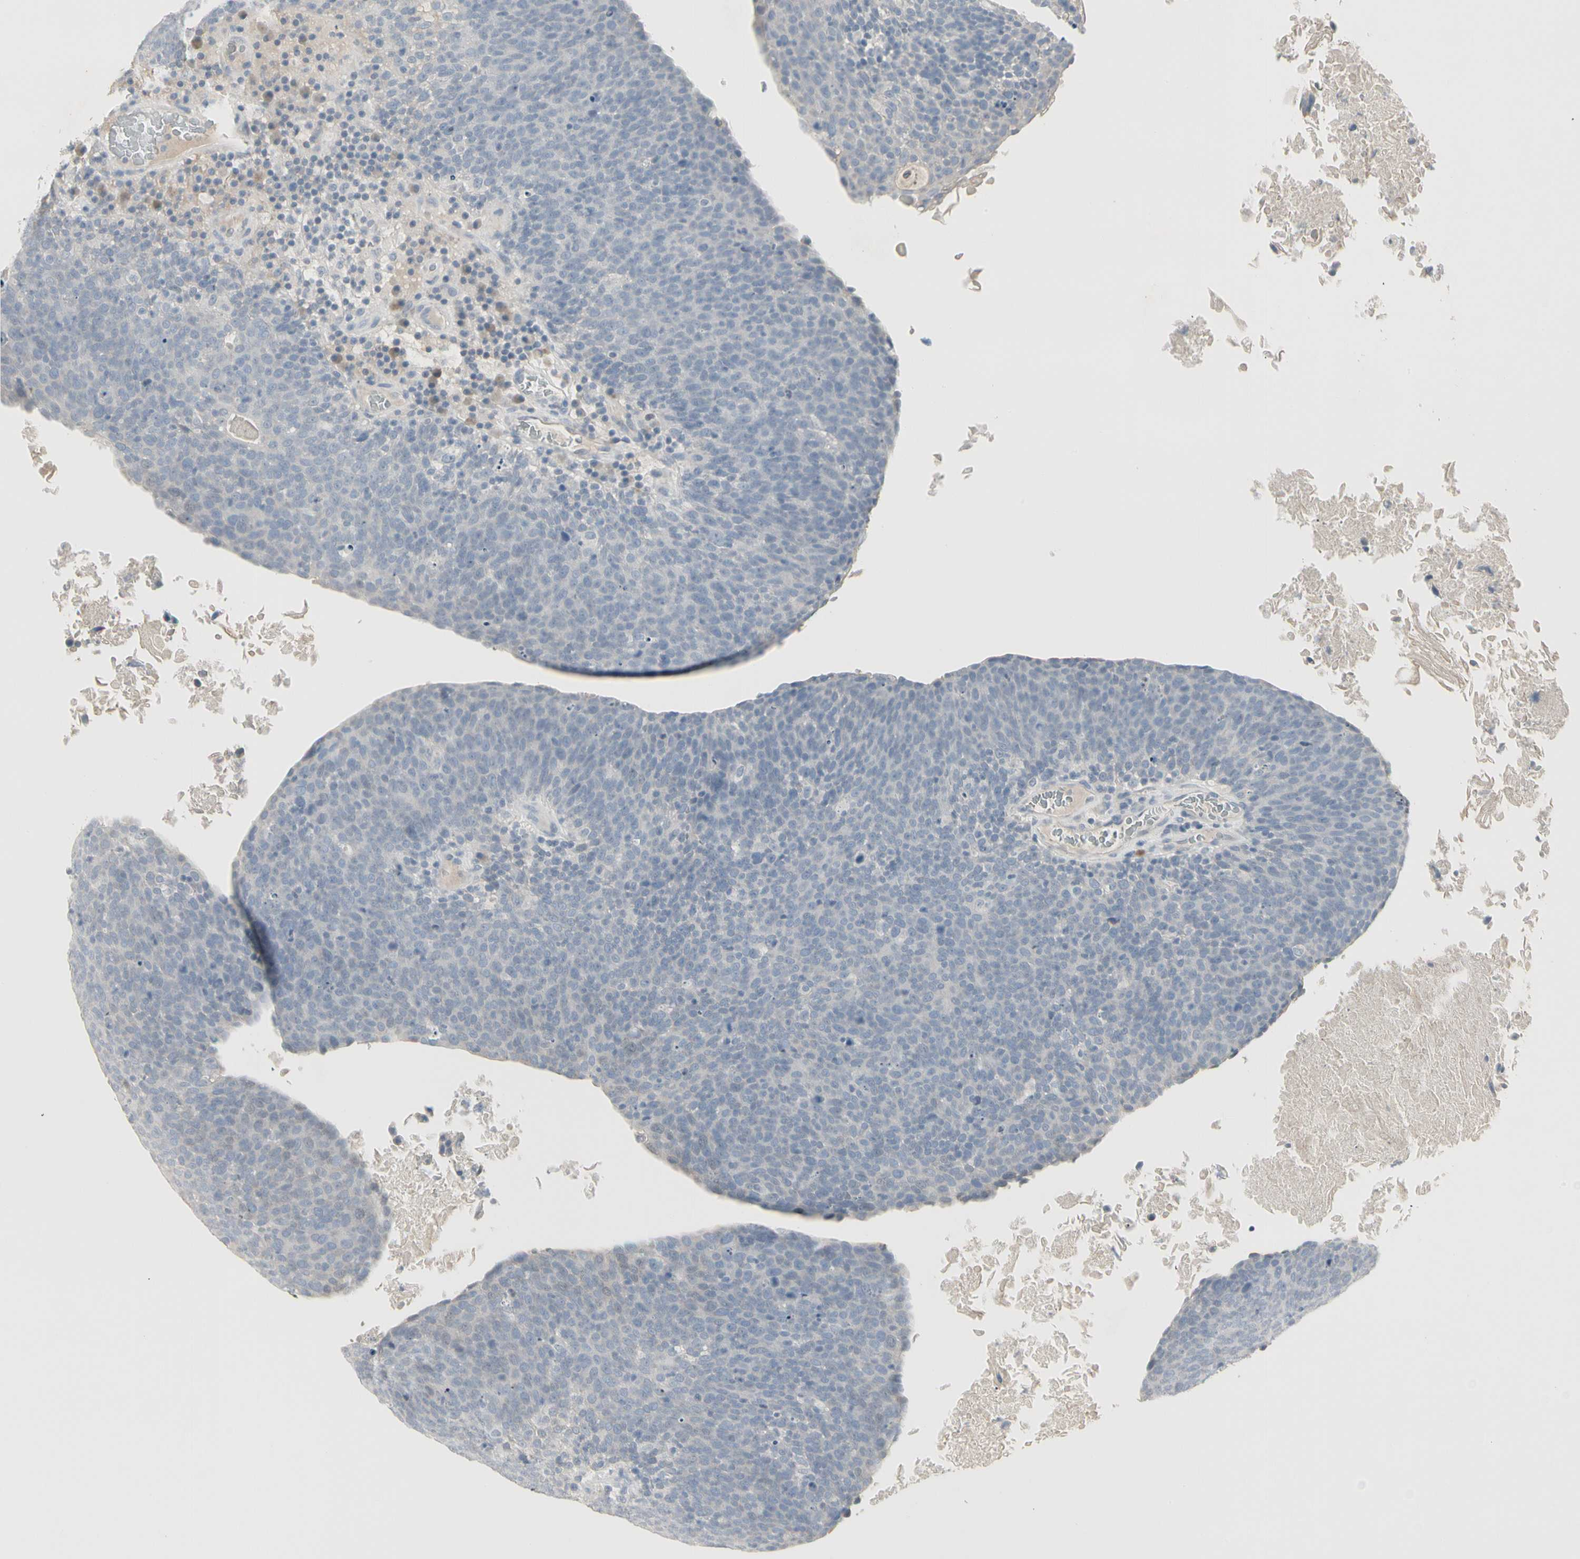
{"staining": {"intensity": "negative", "quantity": "none", "location": "none"}, "tissue": "head and neck cancer", "cell_type": "Tumor cells", "image_type": "cancer", "snomed": [{"axis": "morphology", "description": "Squamous cell carcinoma, NOS"}, {"axis": "morphology", "description": "Squamous cell carcinoma, metastatic, NOS"}, {"axis": "topography", "description": "Lymph node"}, {"axis": "topography", "description": "Head-Neck"}], "caption": "This is a micrograph of immunohistochemistry (IHC) staining of head and neck cancer, which shows no staining in tumor cells.", "gene": "DMPK", "patient": {"sex": "male", "age": 62}}